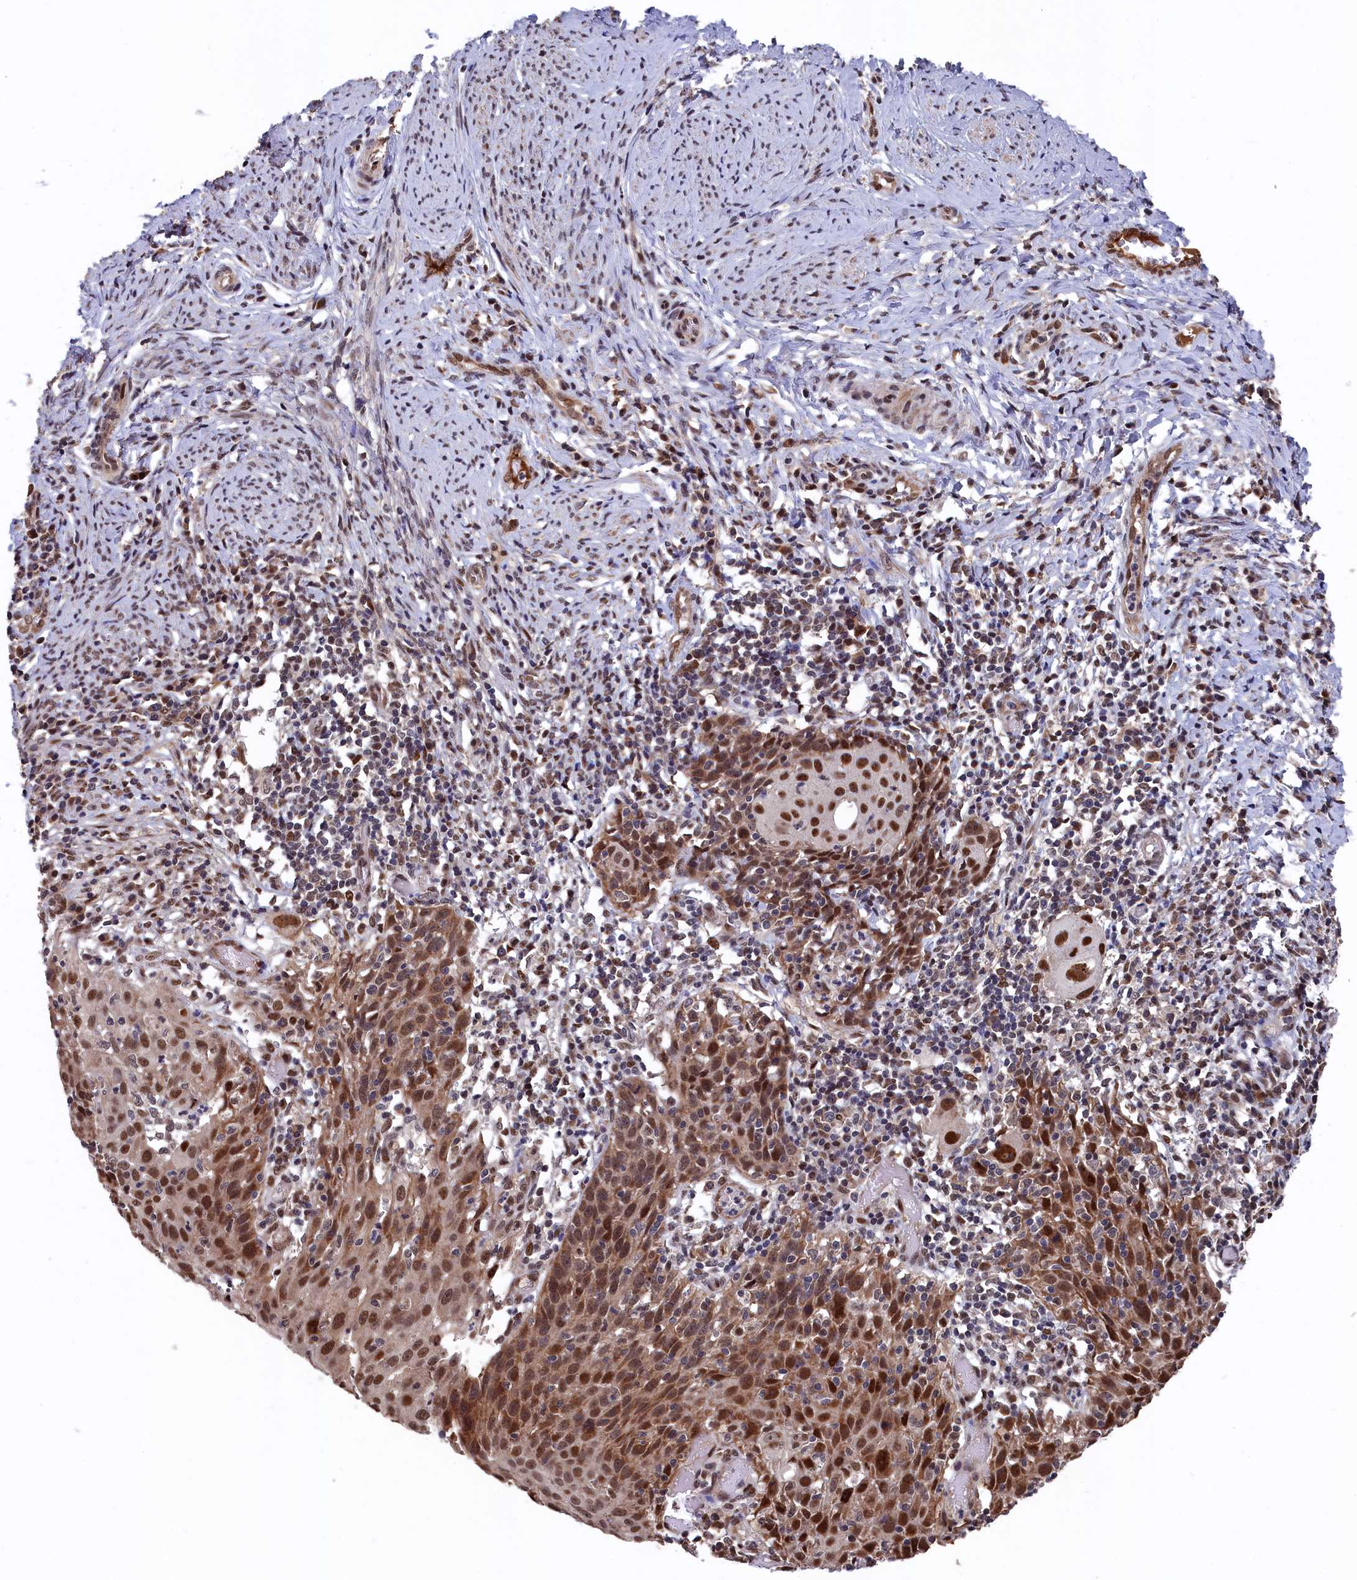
{"staining": {"intensity": "strong", "quantity": ">75%", "location": "cytoplasmic/membranous,nuclear"}, "tissue": "cervical cancer", "cell_type": "Tumor cells", "image_type": "cancer", "snomed": [{"axis": "morphology", "description": "Squamous cell carcinoma, NOS"}, {"axis": "topography", "description": "Cervix"}], "caption": "Cervical cancer (squamous cell carcinoma) tissue demonstrates strong cytoplasmic/membranous and nuclear positivity in approximately >75% of tumor cells, visualized by immunohistochemistry. Nuclei are stained in blue.", "gene": "CLPX", "patient": {"sex": "female", "age": 50}}